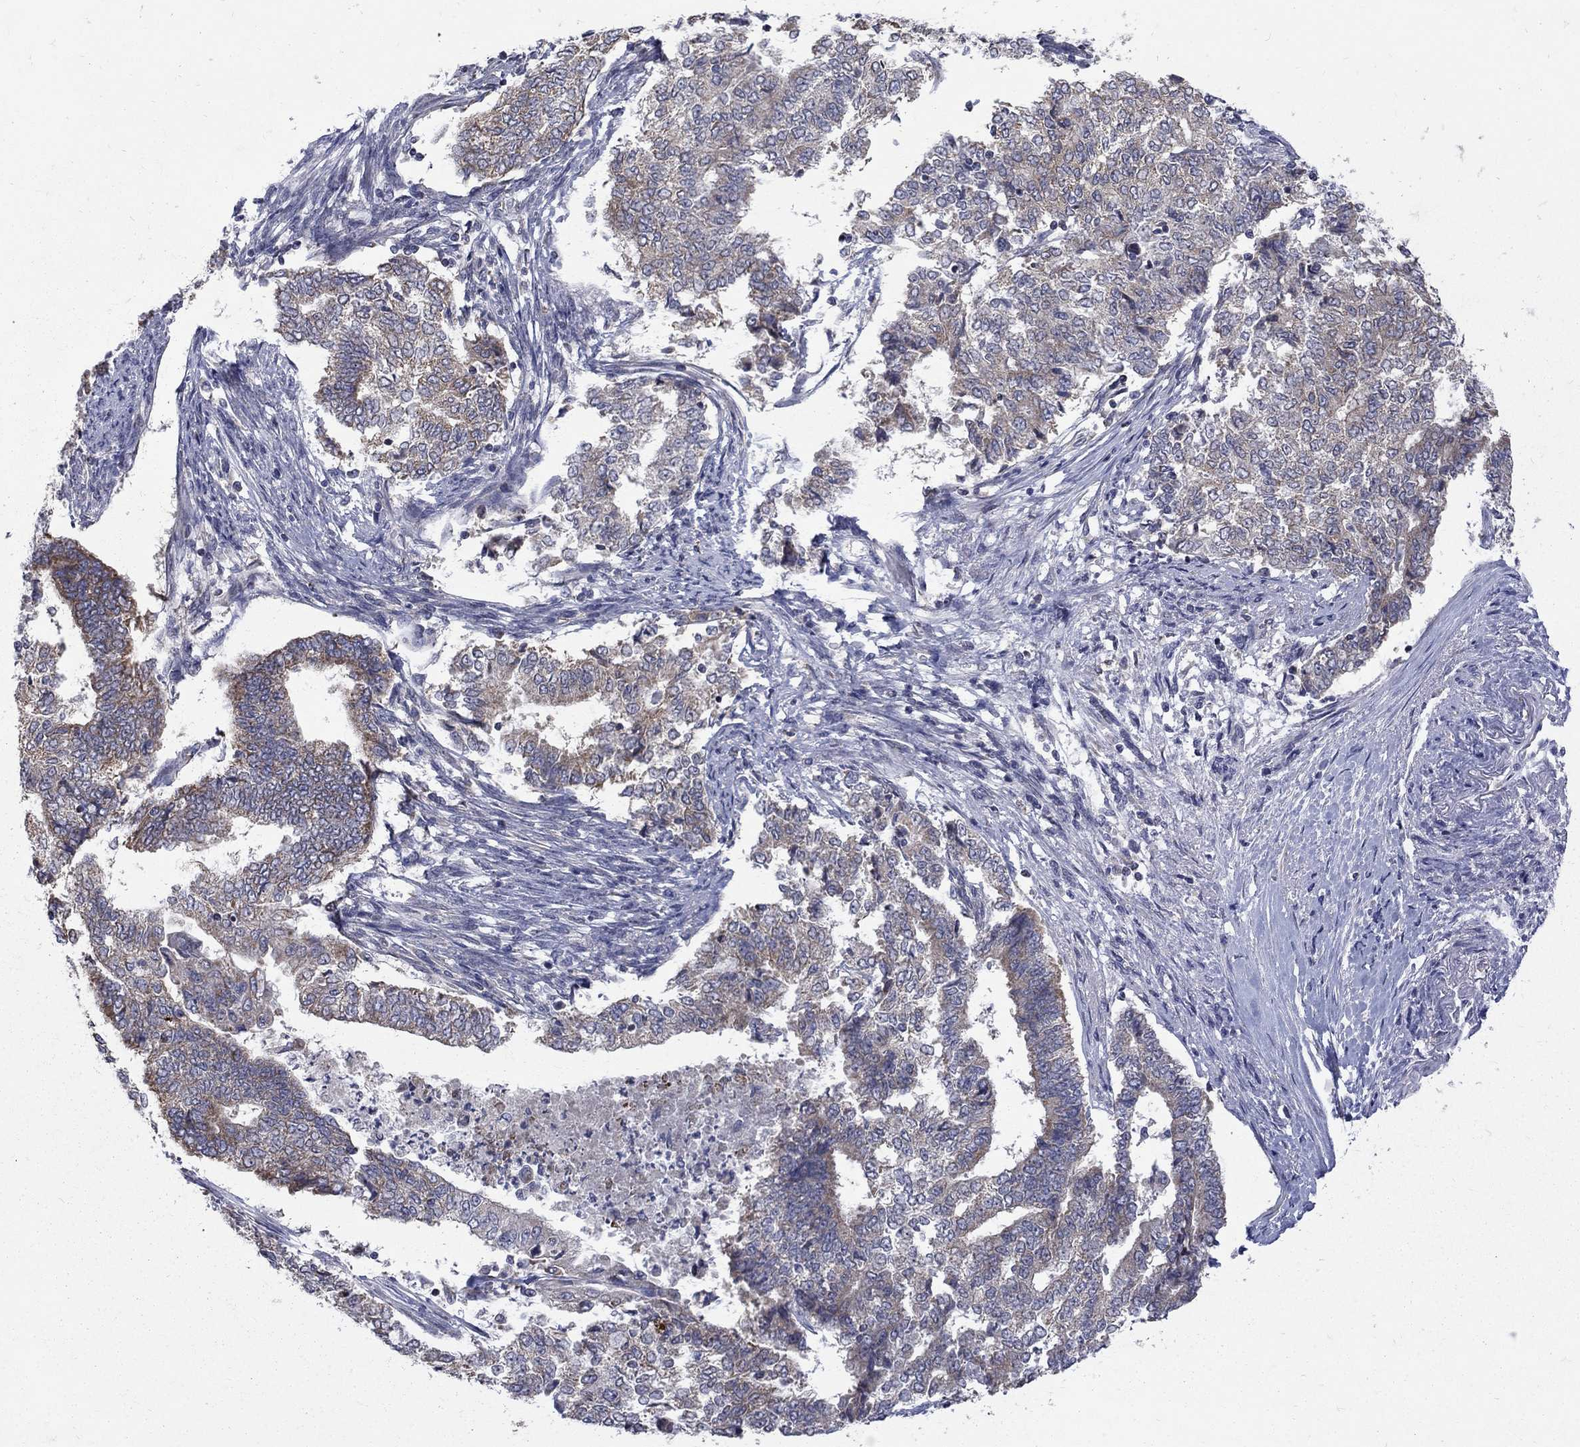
{"staining": {"intensity": "moderate", "quantity": "25%-75%", "location": "cytoplasmic/membranous"}, "tissue": "endometrial cancer", "cell_type": "Tumor cells", "image_type": "cancer", "snomed": [{"axis": "morphology", "description": "Adenocarcinoma, NOS"}, {"axis": "topography", "description": "Endometrium"}], "caption": "High-magnification brightfield microscopy of endometrial cancer stained with DAB (3,3'-diaminobenzidine) (brown) and counterstained with hematoxylin (blue). tumor cells exhibit moderate cytoplasmic/membranous positivity is appreciated in about25%-75% of cells.", "gene": "SH2B1", "patient": {"sex": "female", "age": 65}}